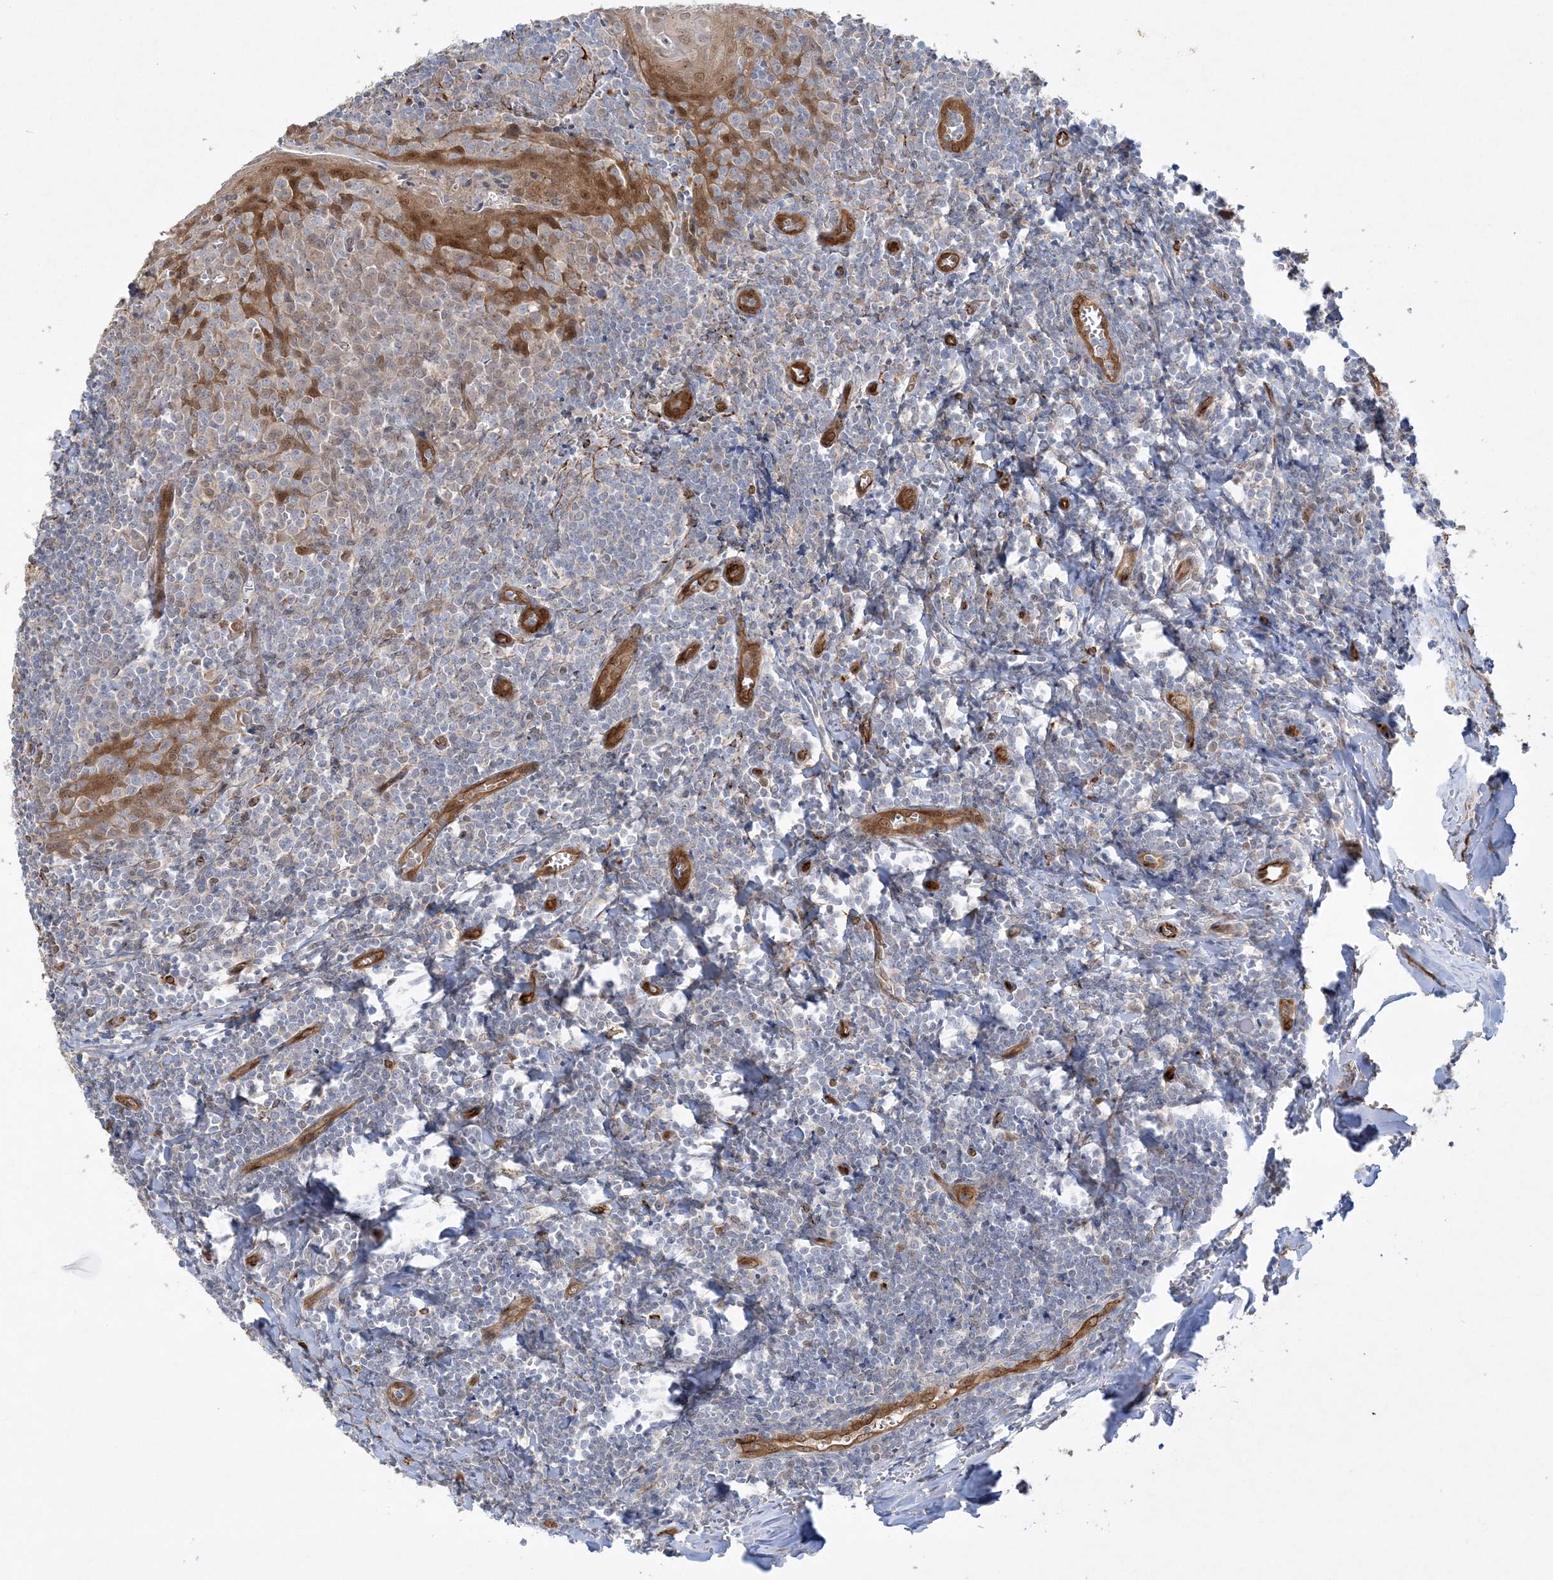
{"staining": {"intensity": "moderate", "quantity": "<25%", "location": "cytoplasmic/membranous"}, "tissue": "tonsil", "cell_type": "Germinal center cells", "image_type": "normal", "snomed": [{"axis": "morphology", "description": "Normal tissue, NOS"}, {"axis": "topography", "description": "Tonsil"}], "caption": "This is a photomicrograph of IHC staining of normal tonsil, which shows moderate staining in the cytoplasmic/membranous of germinal center cells.", "gene": "INPP1", "patient": {"sex": "male", "age": 27}}